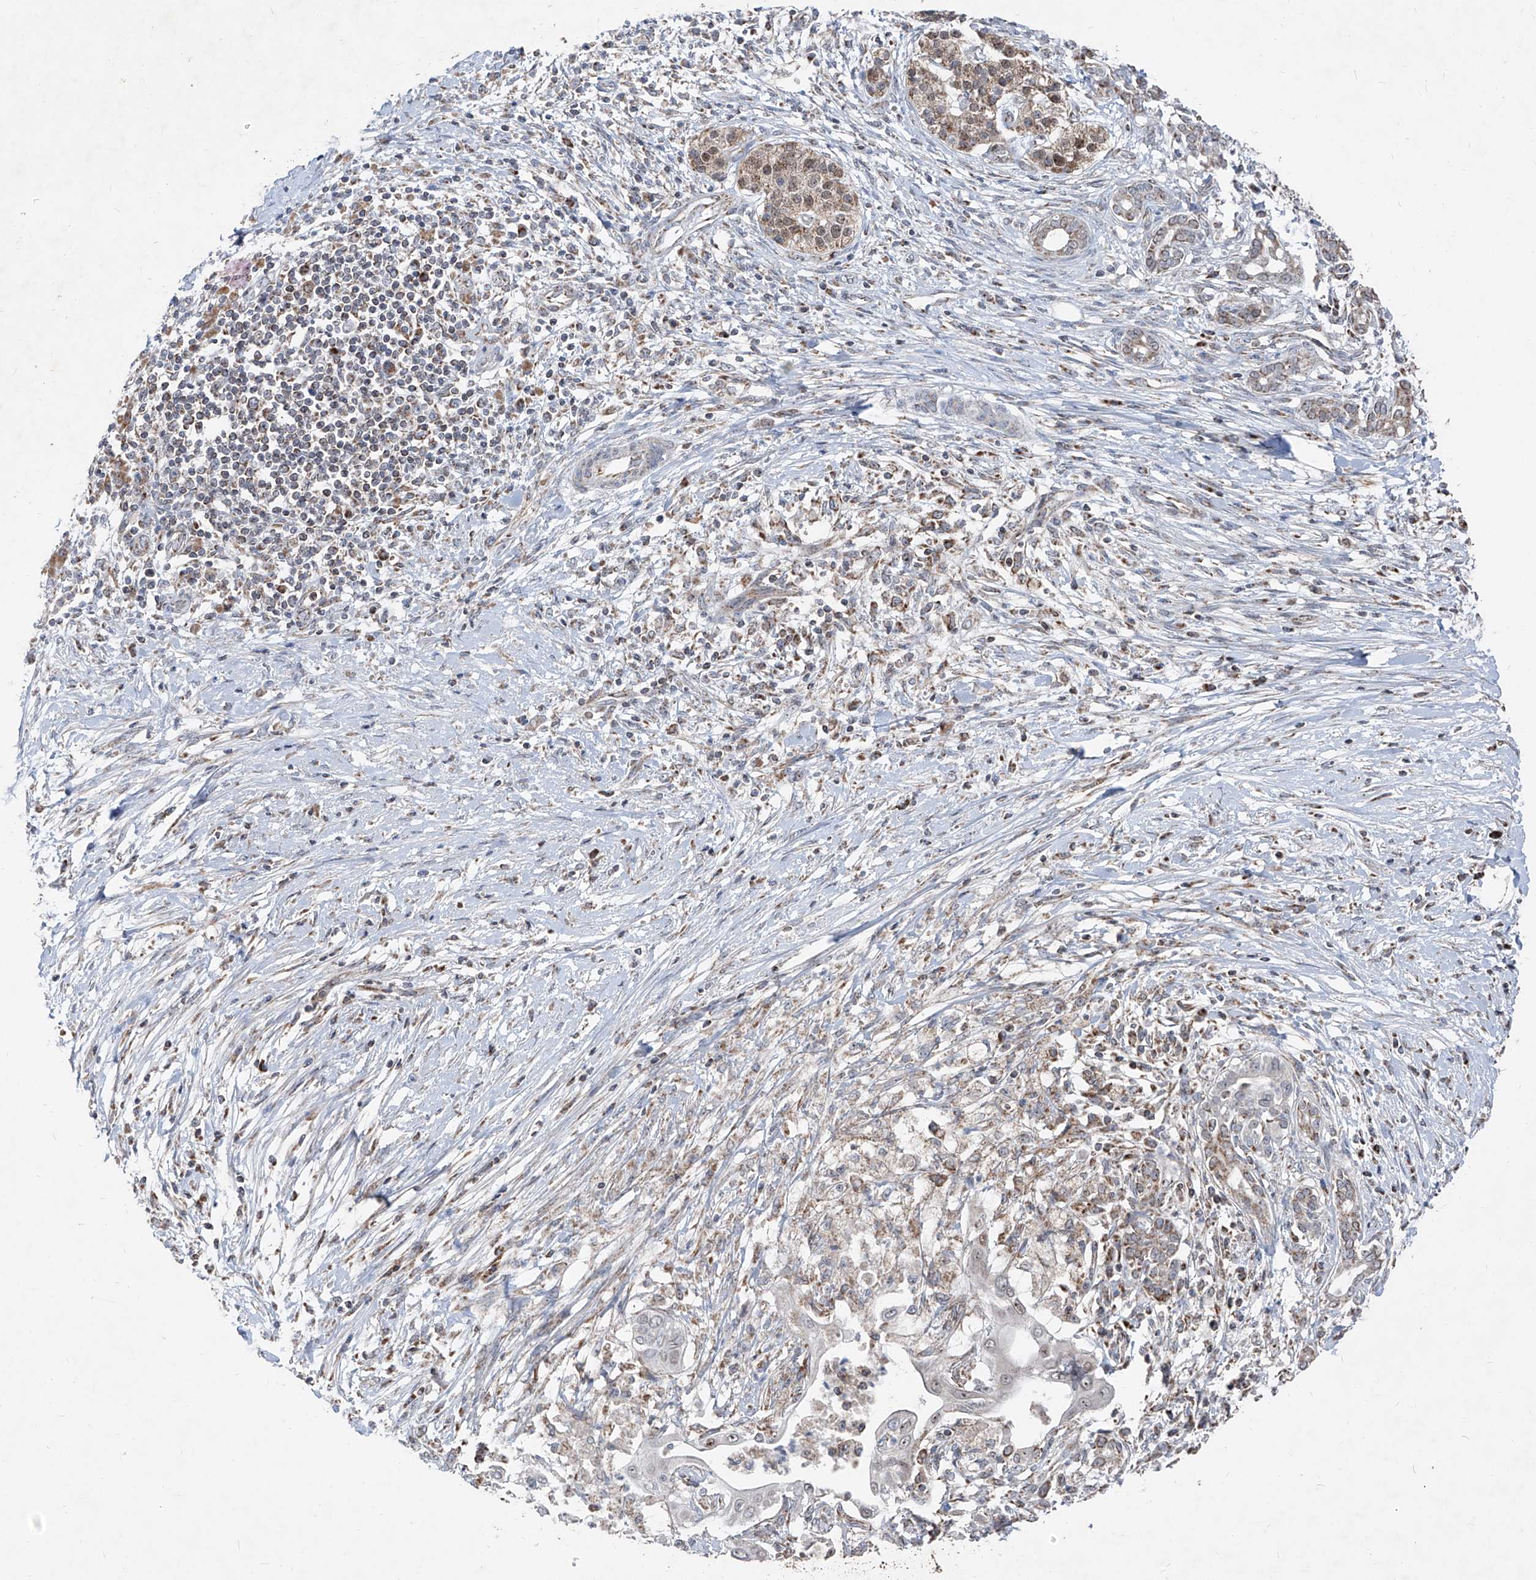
{"staining": {"intensity": "weak", "quantity": "<25%", "location": "cytoplasmic/membranous"}, "tissue": "pancreatic cancer", "cell_type": "Tumor cells", "image_type": "cancer", "snomed": [{"axis": "morphology", "description": "Adenocarcinoma, NOS"}, {"axis": "topography", "description": "Pancreas"}], "caption": "Protein analysis of pancreatic cancer (adenocarcinoma) reveals no significant expression in tumor cells.", "gene": "NDUFB3", "patient": {"sex": "male", "age": 58}}